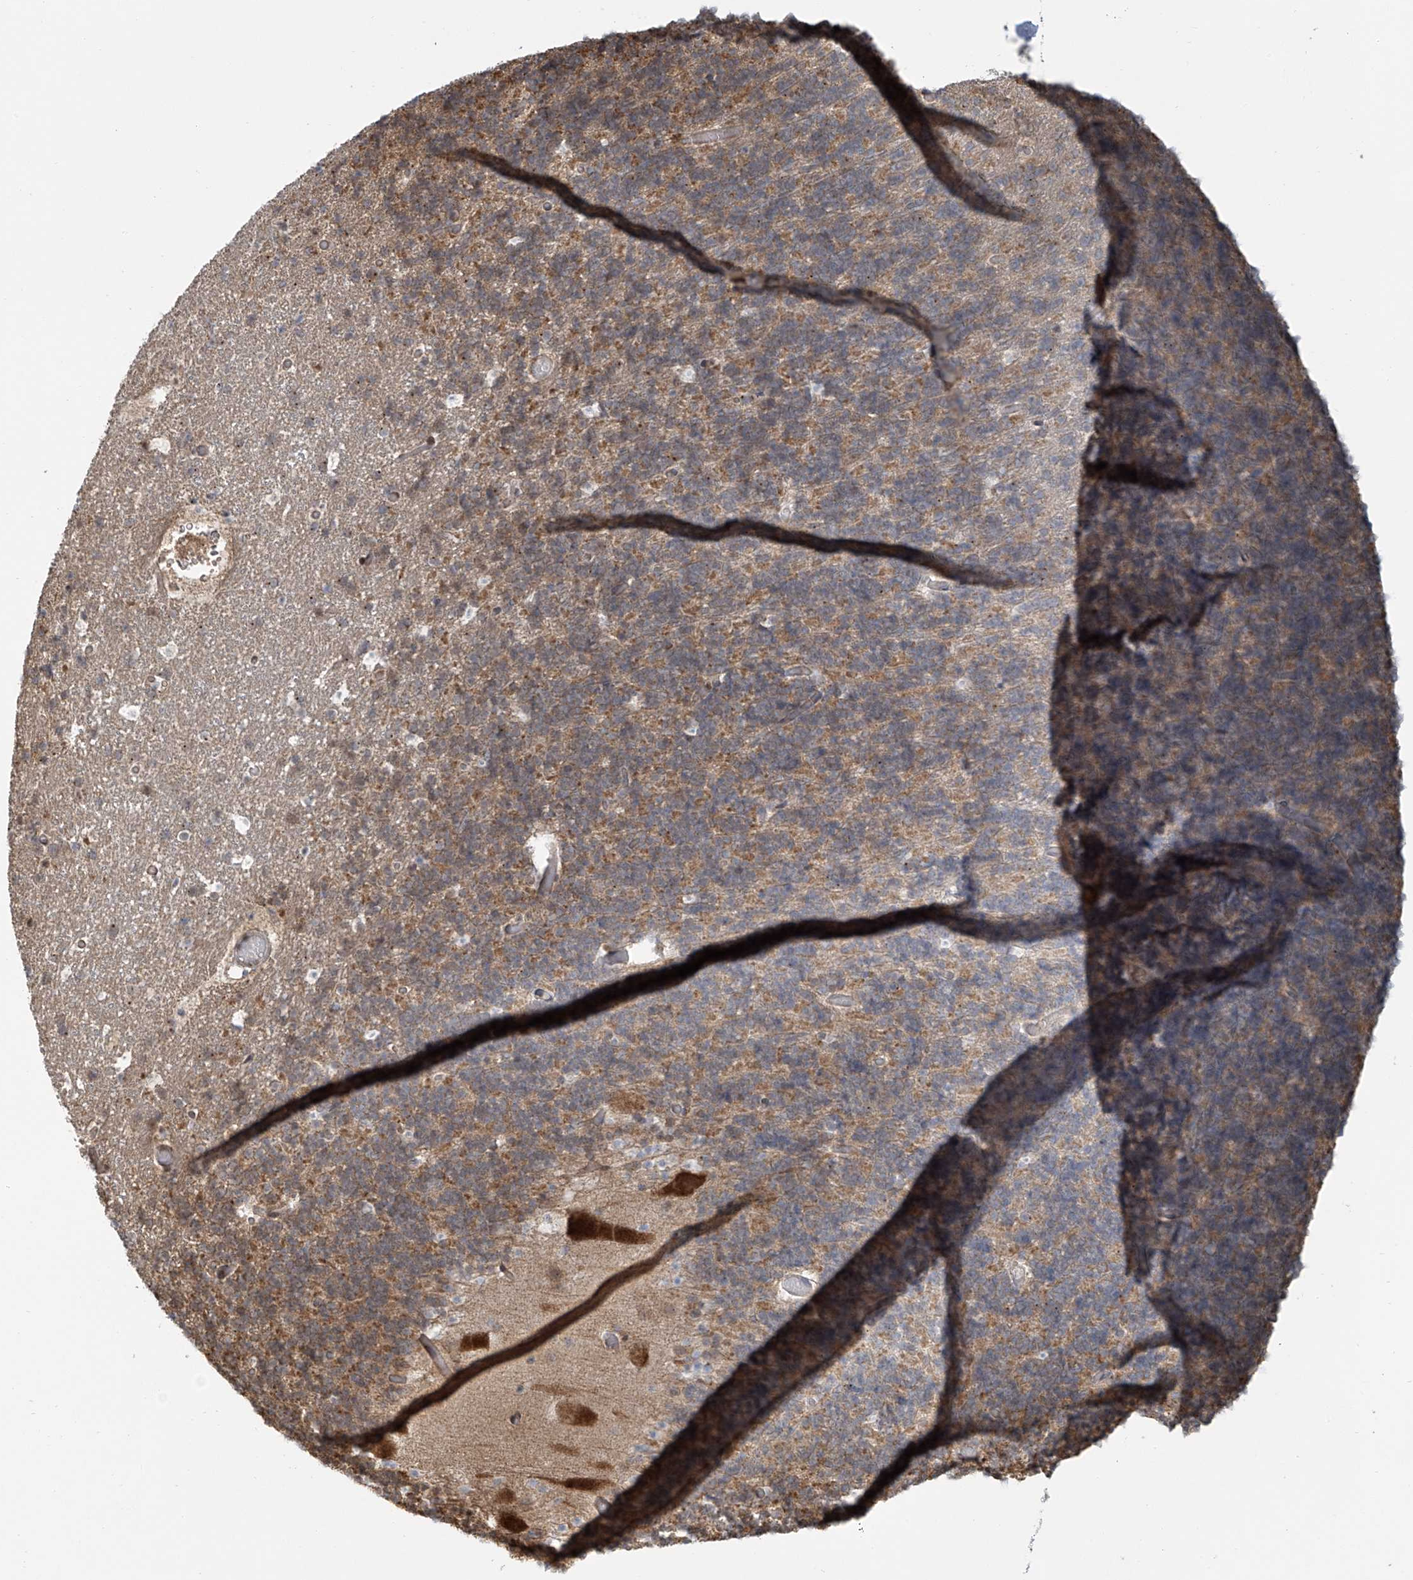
{"staining": {"intensity": "moderate", "quantity": "25%-75%", "location": "cytoplasmic/membranous"}, "tissue": "cerebellum", "cell_type": "Cells in granular layer", "image_type": "normal", "snomed": [{"axis": "morphology", "description": "Normal tissue, NOS"}, {"axis": "topography", "description": "Cerebellum"}], "caption": "Immunohistochemistry (IHC) staining of unremarkable cerebellum, which reveals medium levels of moderate cytoplasmic/membranous staining in about 25%-75% of cells in granular layer indicating moderate cytoplasmic/membranous protein expression. The staining was performed using DAB (brown) for protein detection and nuclei were counterstained in hematoxylin (blue).", "gene": "VMP1", "patient": {"sex": "male", "age": 57}}